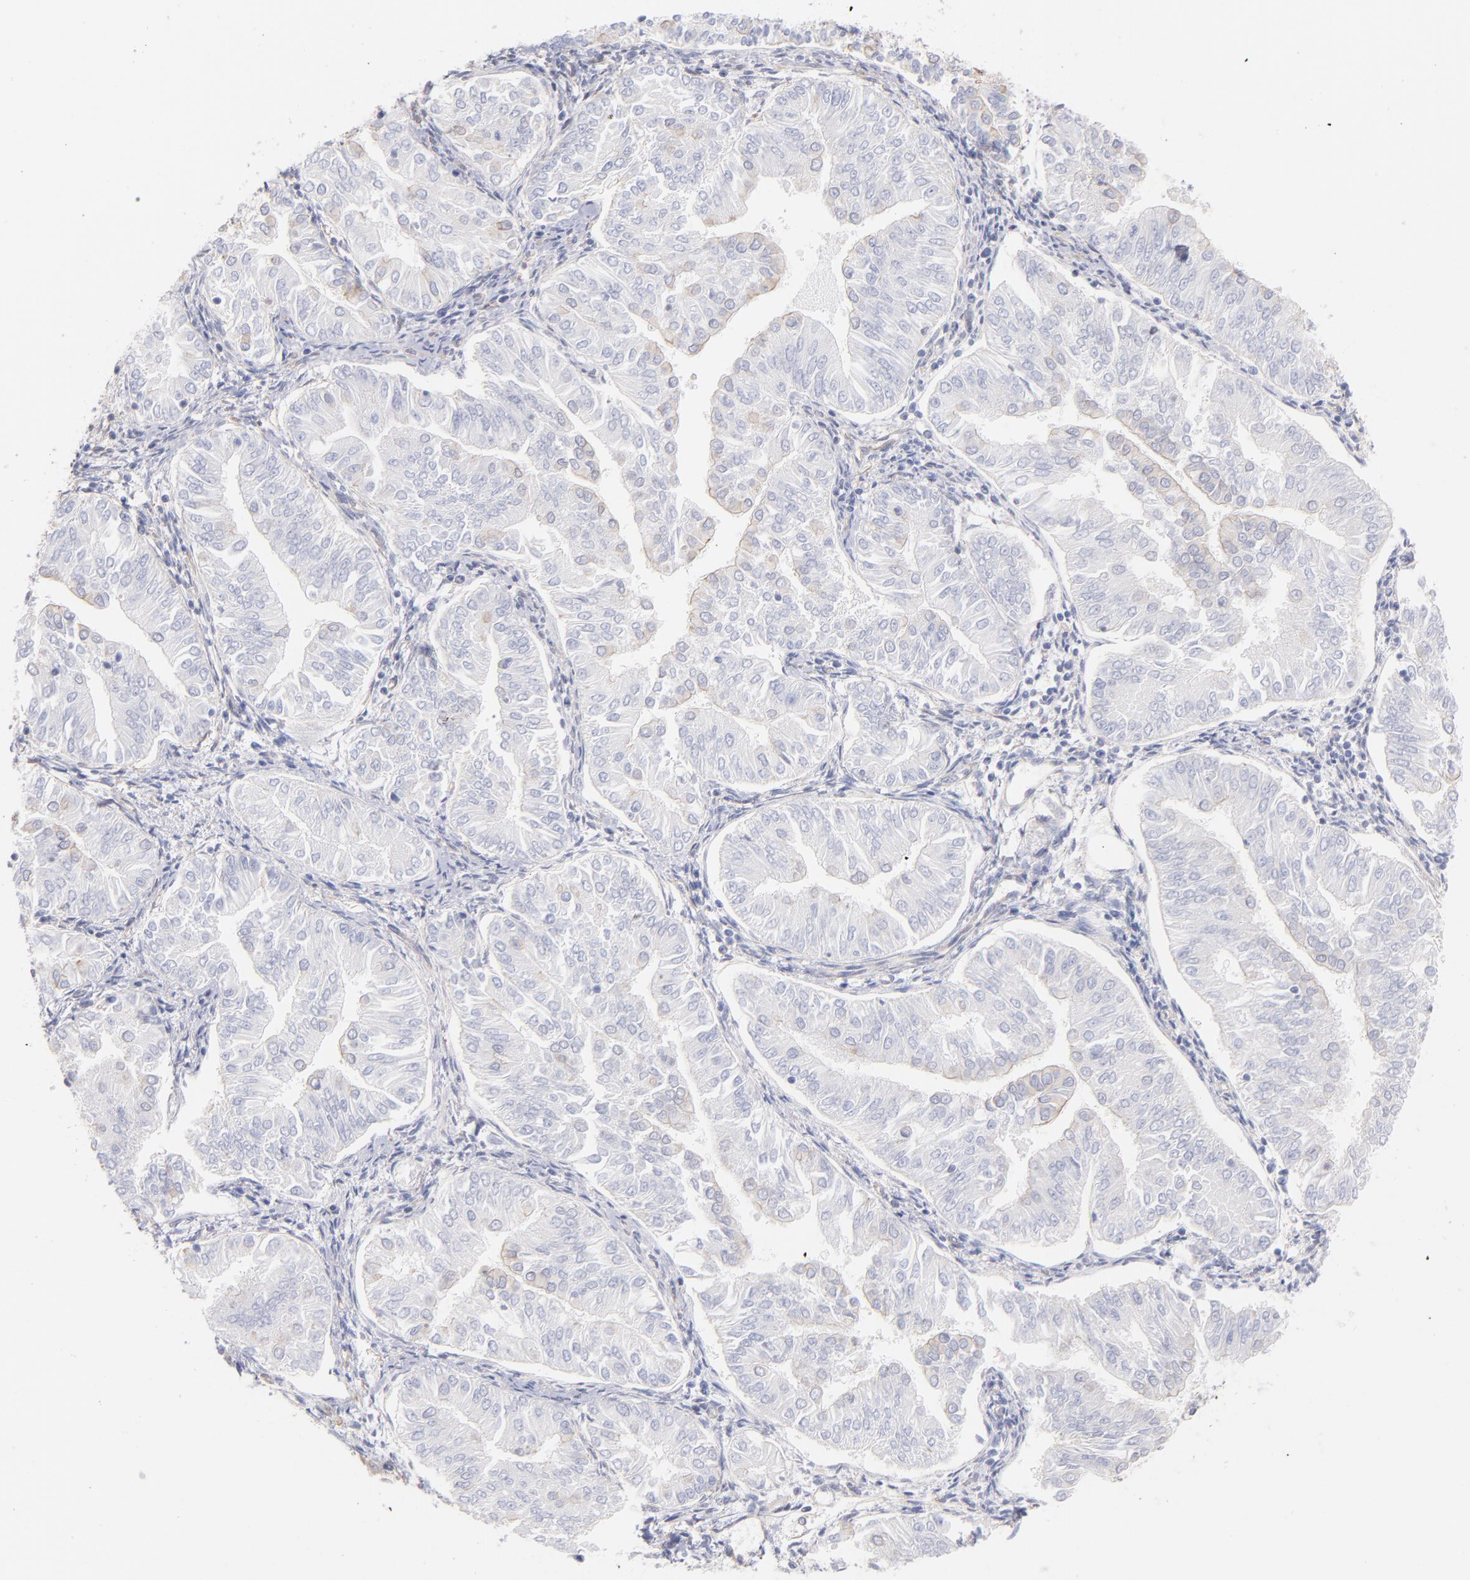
{"staining": {"intensity": "negative", "quantity": "none", "location": "none"}, "tissue": "endometrial cancer", "cell_type": "Tumor cells", "image_type": "cancer", "snomed": [{"axis": "morphology", "description": "Adenocarcinoma, NOS"}, {"axis": "topography", "description": "Endometrium"}], "caption": "Endometrial cancer (adenocarcinoma) stained for a protein using immunohistochemistry reveals no staining tumor cells.", "gene": "PLEC", "patient": {"sex": "female", "age": 53}}